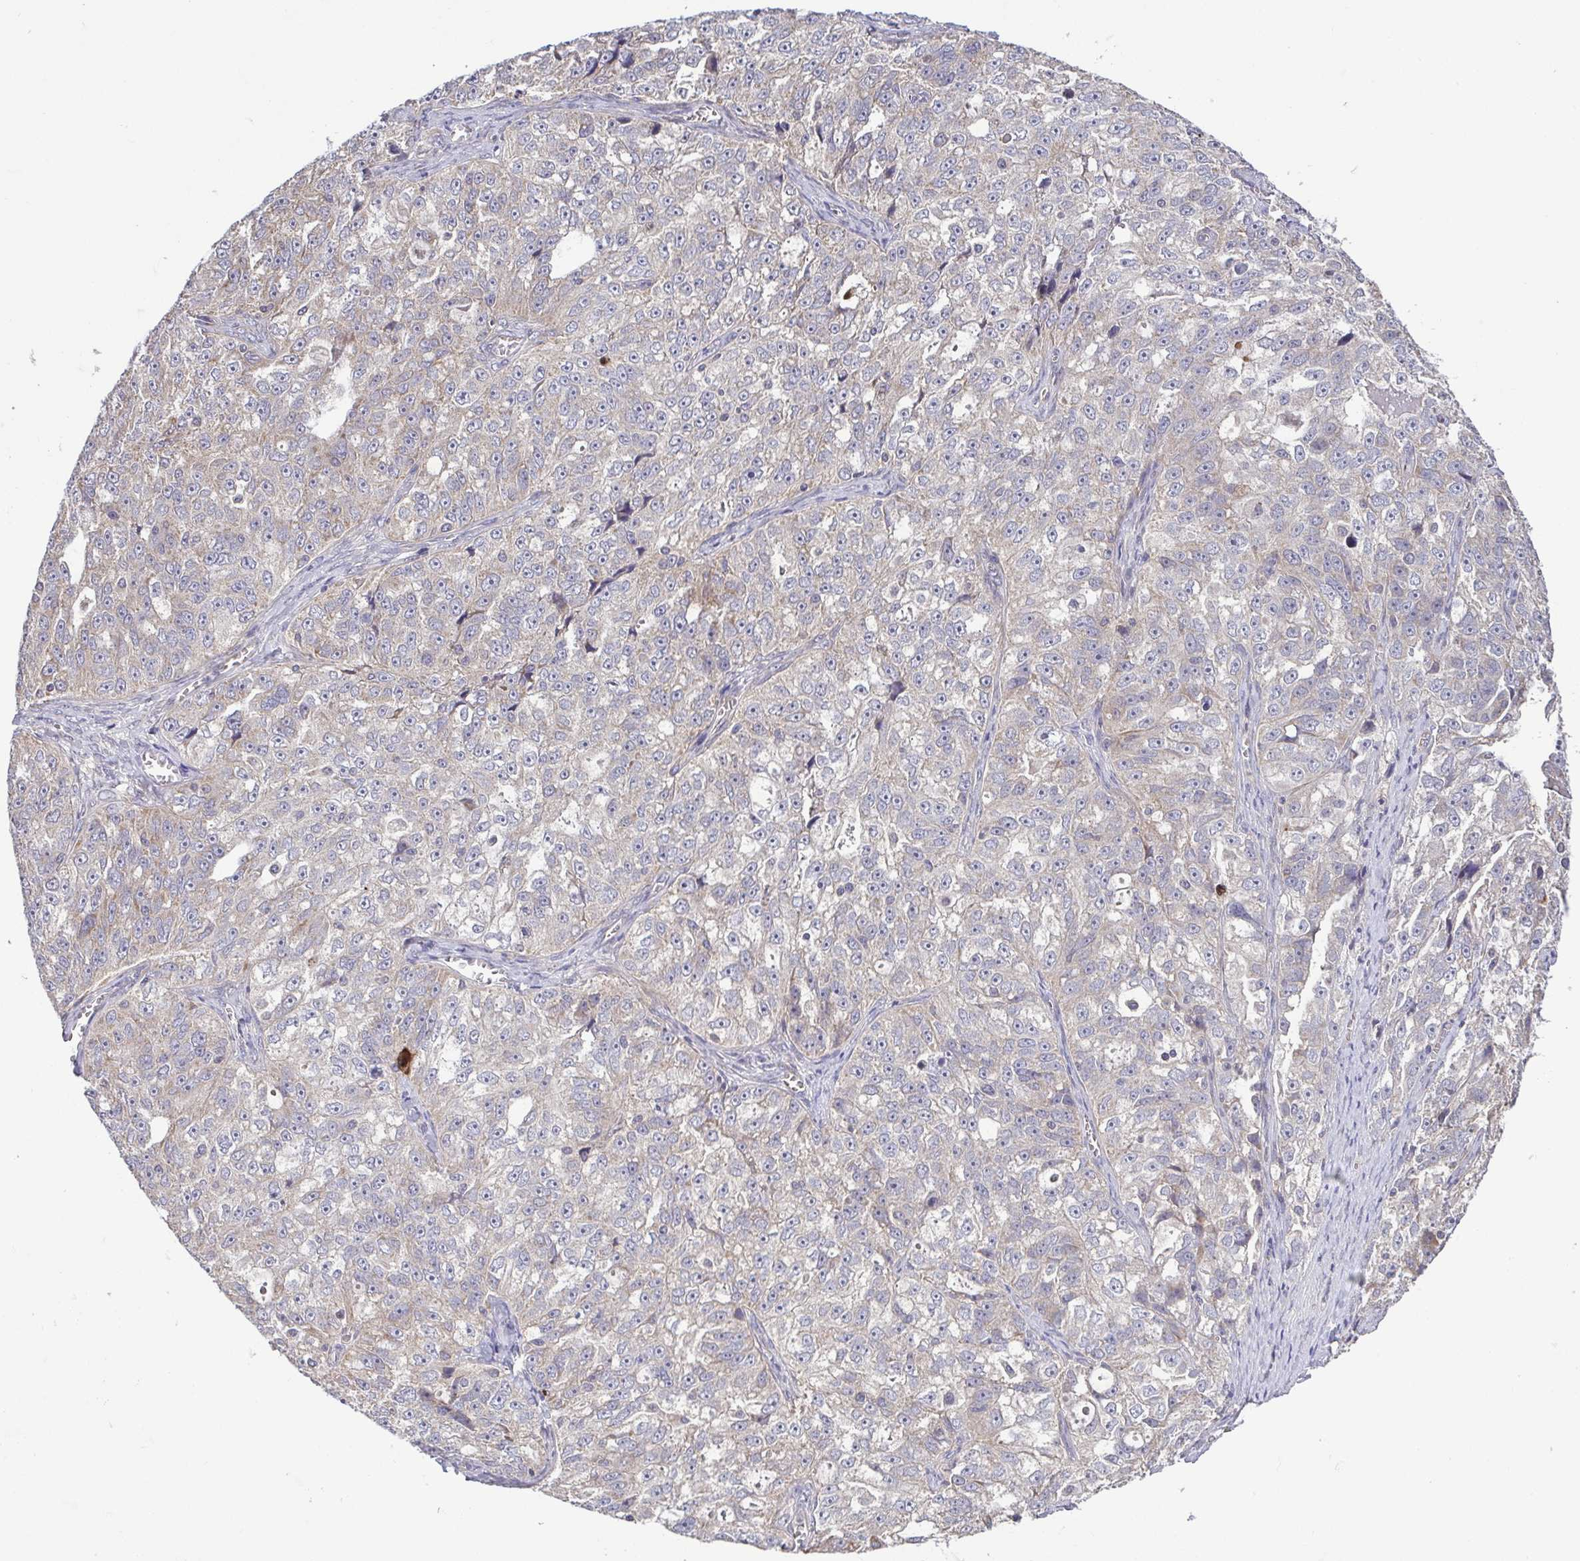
{"staining": {"intensity": "weak", "quantity": "25%-75%", "location": "cytoplasmic/membranous"}, "tissue": "ovarian cancer", "cell_type": "Tumor cells", "image_type": "cancer", "snomed": [{"axis": "morphology", "description": "Cystadenocarcinoma, serous, NOS"}, {"axis": "topography", "description": "Ovary"}], "caption": "Serous cystadenocarcinoma (ovarian) stained with IHC shows weak cytoplasmic/membranous positivity in about 25%-75% of tumor cells. (IHC, brightfield microscopy, high magnification).", "gene": "OSBPL7", "patient": {"sex": "female", "age": 51}}